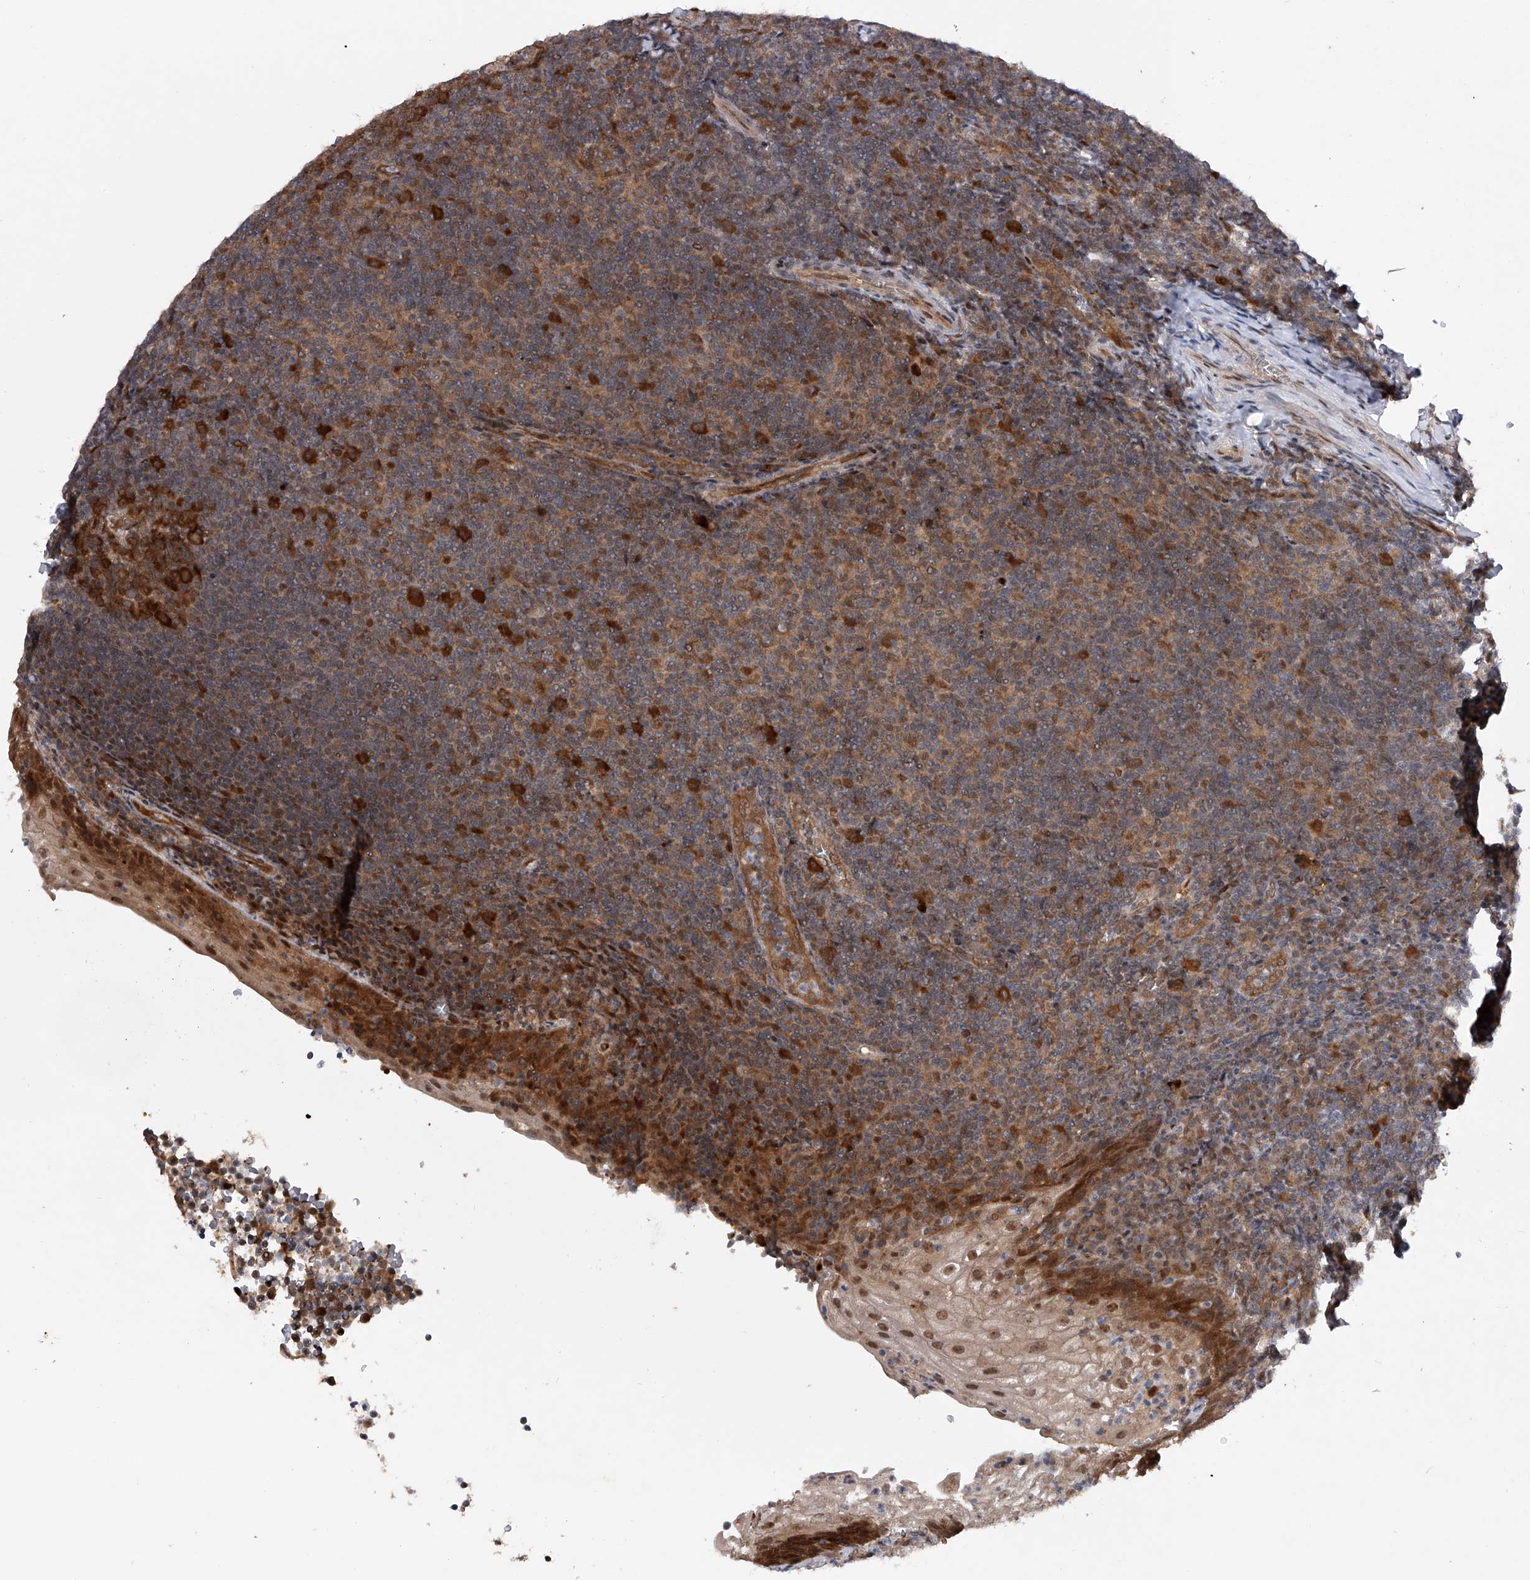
{"staining": {"intensity": "strong", "quantity": "25%-75%", "location": "cytoplasmic/membranous"}, "tissue": "tonsil", "cell_type": "Germinal center cells", "image_type": "normal", "snomed": [{"axis": "morphology", "description": "Normal tissue, NOS"}, {"axis": "topography", "description": "Tonsil"}], "caption": "Unremarkable tonsil reveals strong cytoplasmic/membranous positivity in about 25%-75% of germinal center cells, visualized by immunohistochemistry. (DAB (3,3'-diaminobenzidine) = brown stain, brightfield microscopy at high magnification).", "gene": "RWDD2A", "patient": {"sex": "male", "age": 37}}